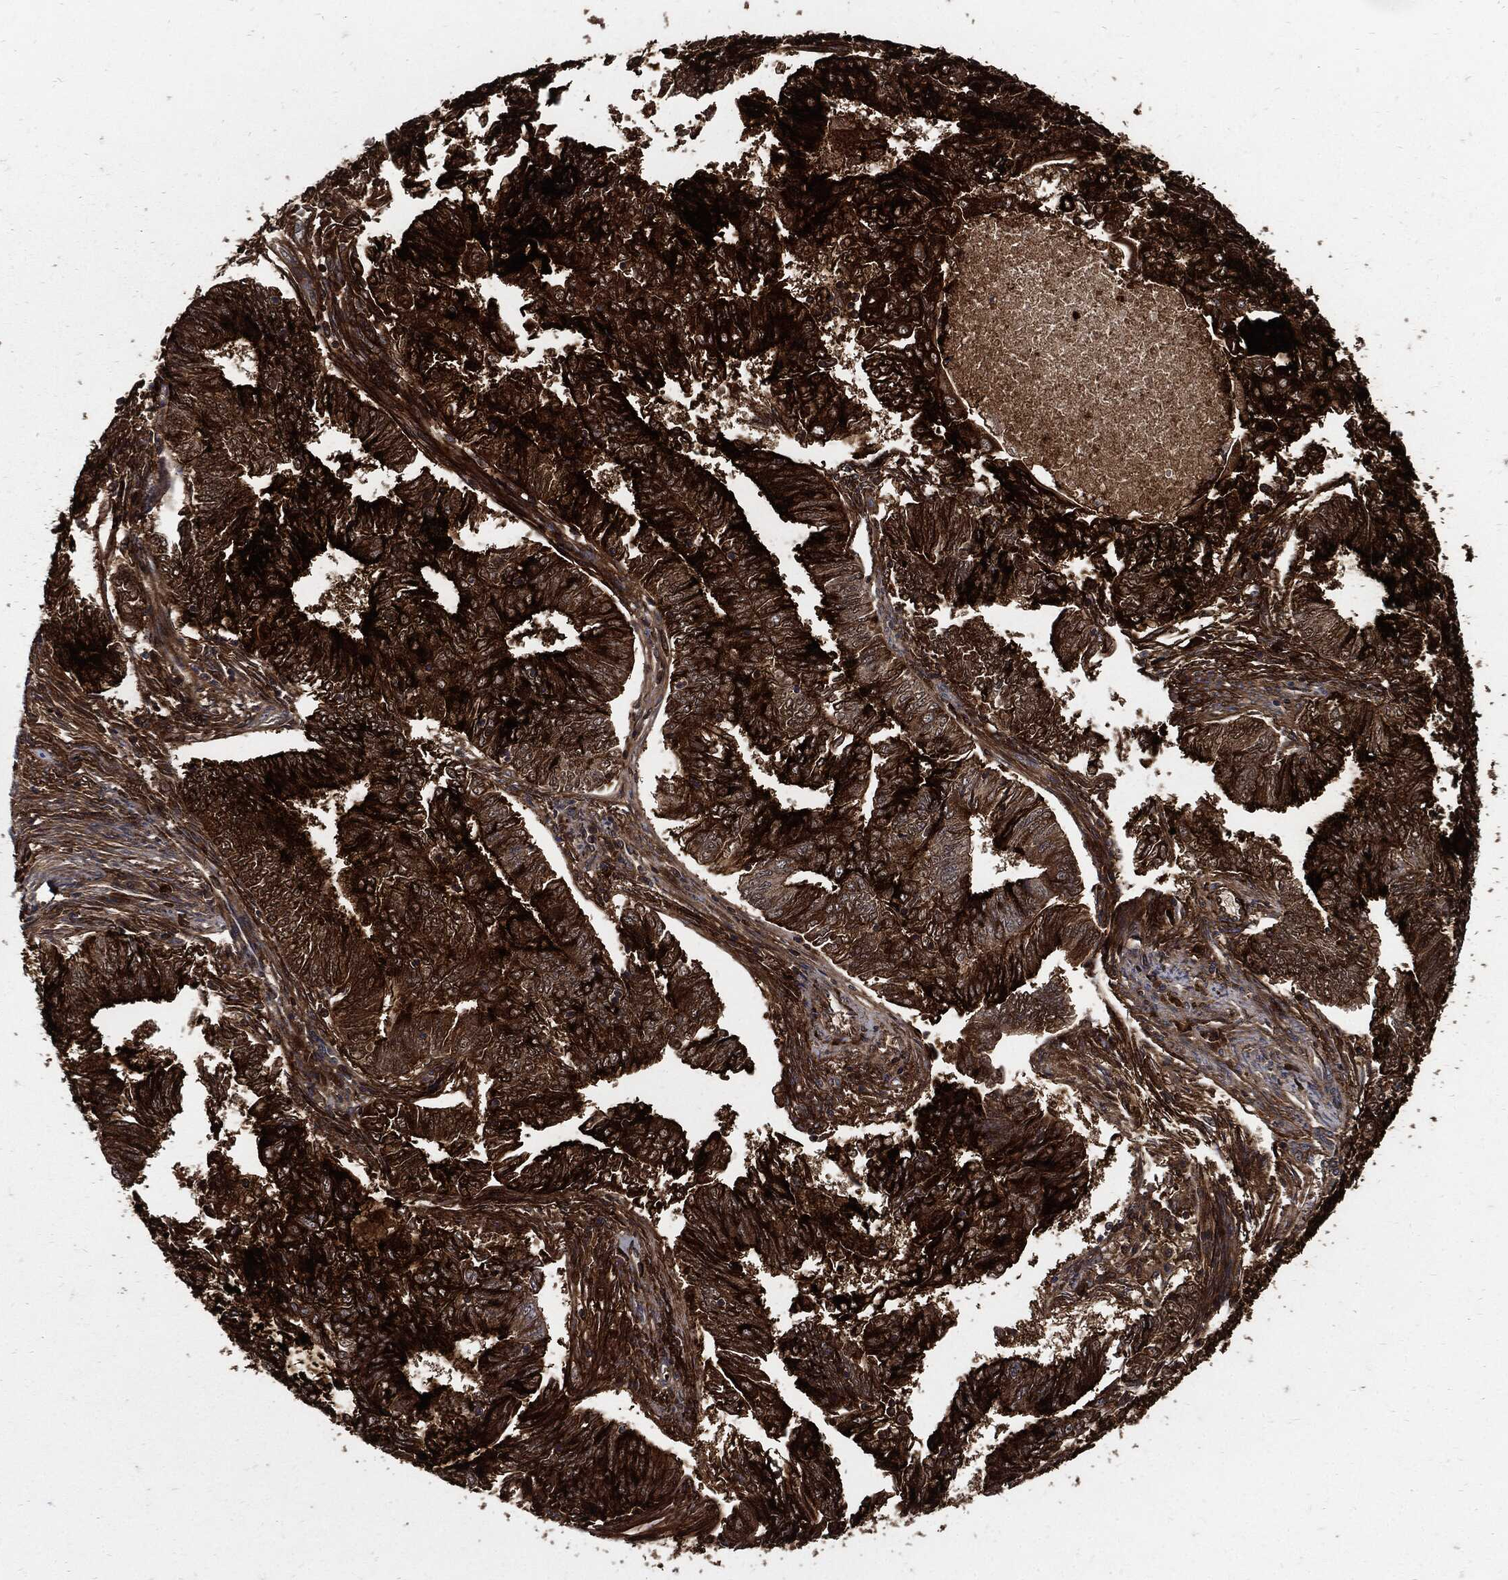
{"staining": {"intensity": "strong", "quantity": ">75%", "location": "cytoplasmic/membranous"}, "tissue": "endometrial cancer", "cell_type": "Tumor cells", "image_type": "cancer", "snomed": [{"axis": "morphology", "description": "Adenocarcinoma, NOS"}, {"axis": "topography", "description": "Endometrium"}], "caption": "About >75% of tumor cells in endometrial cancer (adenocarcinoma) display strong cytoplasmic/membranous protein expression as visualized by brown immunohistochemical staining.", "gene": "CLU", "patient": {"sex": "female", "age": 62}}